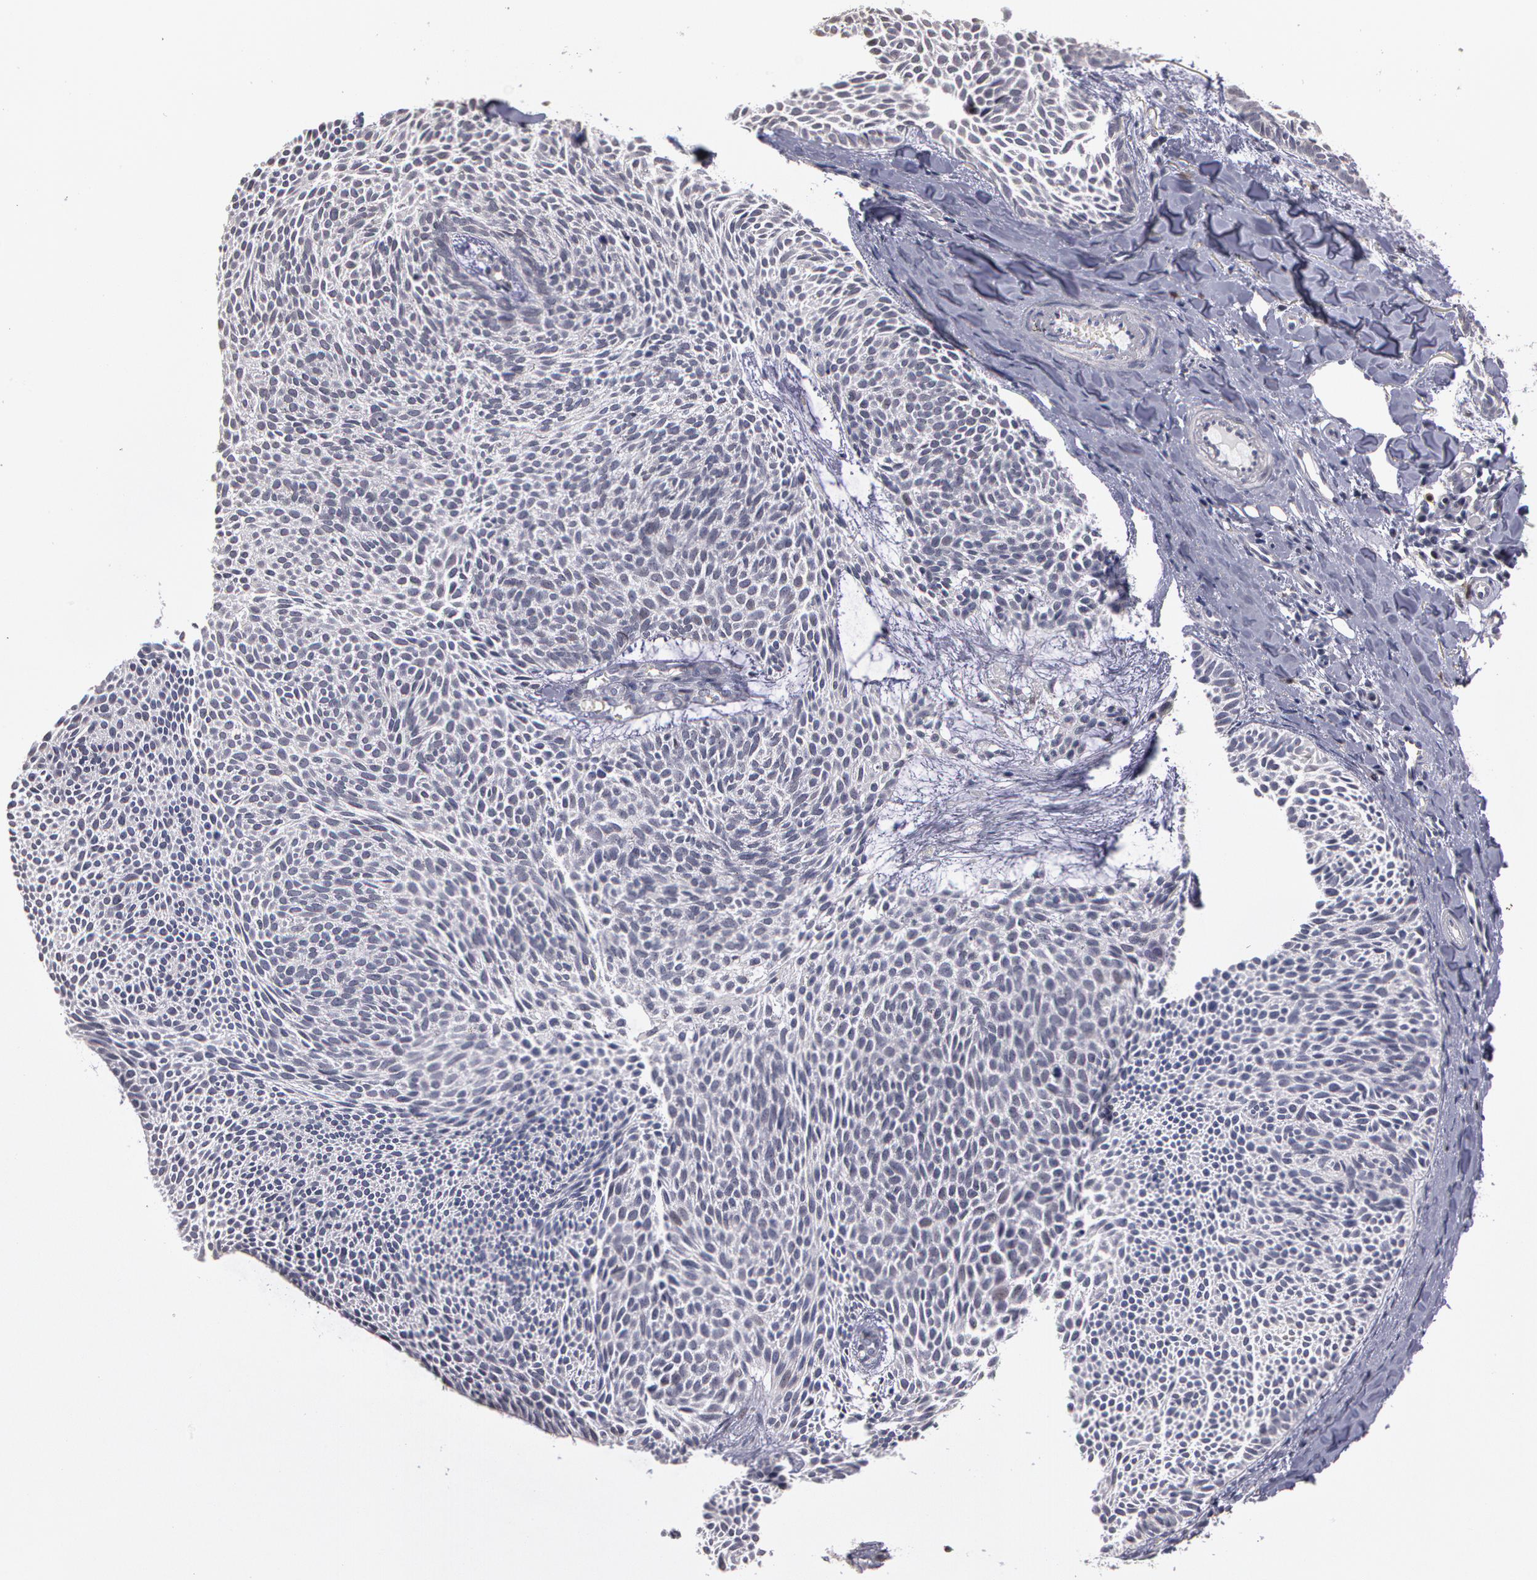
{"staining": {"intensity": "negative", "quantity": "none", "location": "none"}, "tissue": "skin cancer", "cell_type": "Tumor cells", "image_type": "cancer", "snomed": [{"axis": "morphology", "description": "Basal cell carcinoma"}, {"axis": "topography", "description": "Skin"}], "caption": "Protein analysis of basal cell carcinoma (skin) exhibits no significant expression in tumor cells. Nuclei are stained in blue.", "gene": "PRICKLE1", "patient": {"sex": "male", "age": 84}}